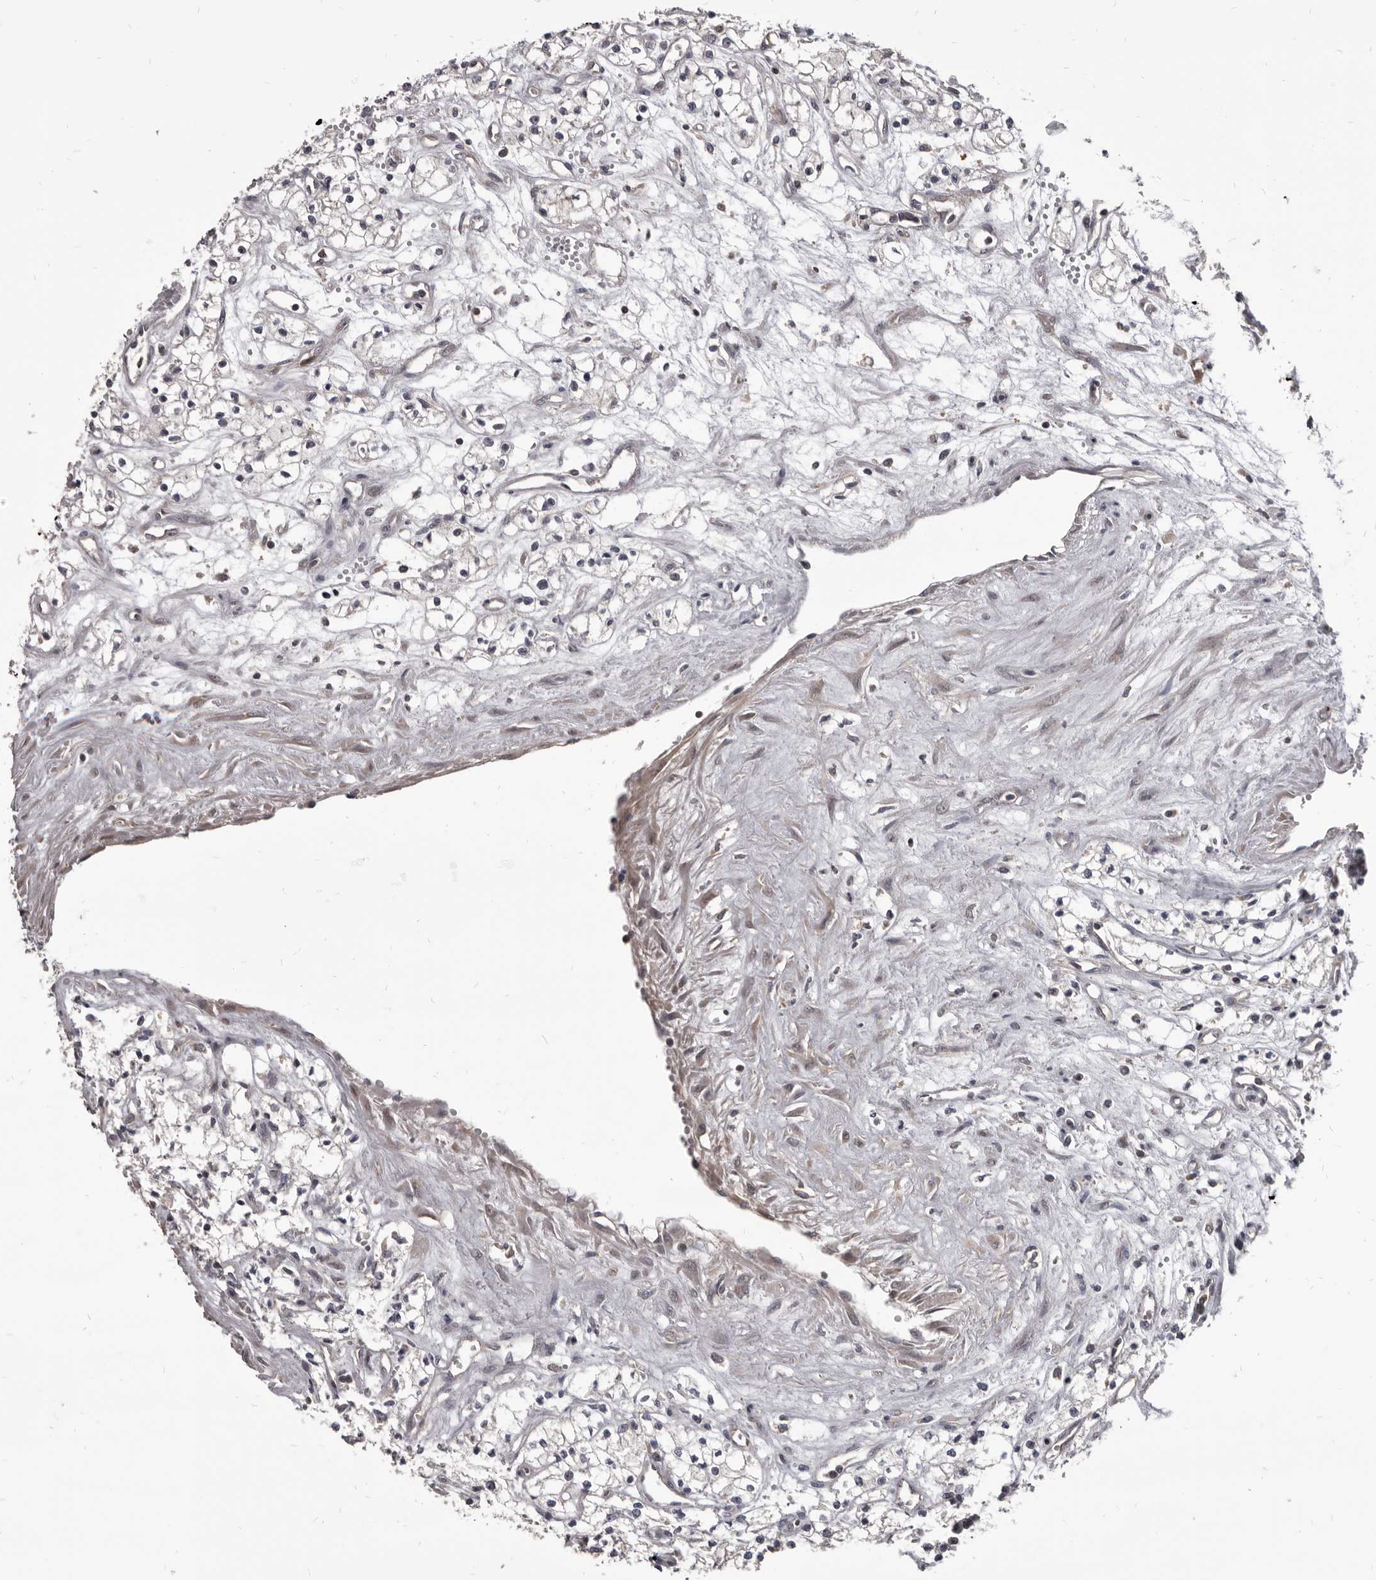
{"staining": {"intensity": "negative", "quantity": "none", "location": "none"}, "tissue": "renal cancer", "cell_type": "Tumor cells", "image_type": "cancer", "snomed": [{"axis": "morphology", "description": "Adenocarcinoma, NOS"}, {"axis": "topography", "description": "Kidney"}], "caption": "Photomicrograph shows no protein positivity in tumor cells of renal cancer tissue.", "gene": "MAP3K14", "patient": {"sex": "male", "age": 59}}